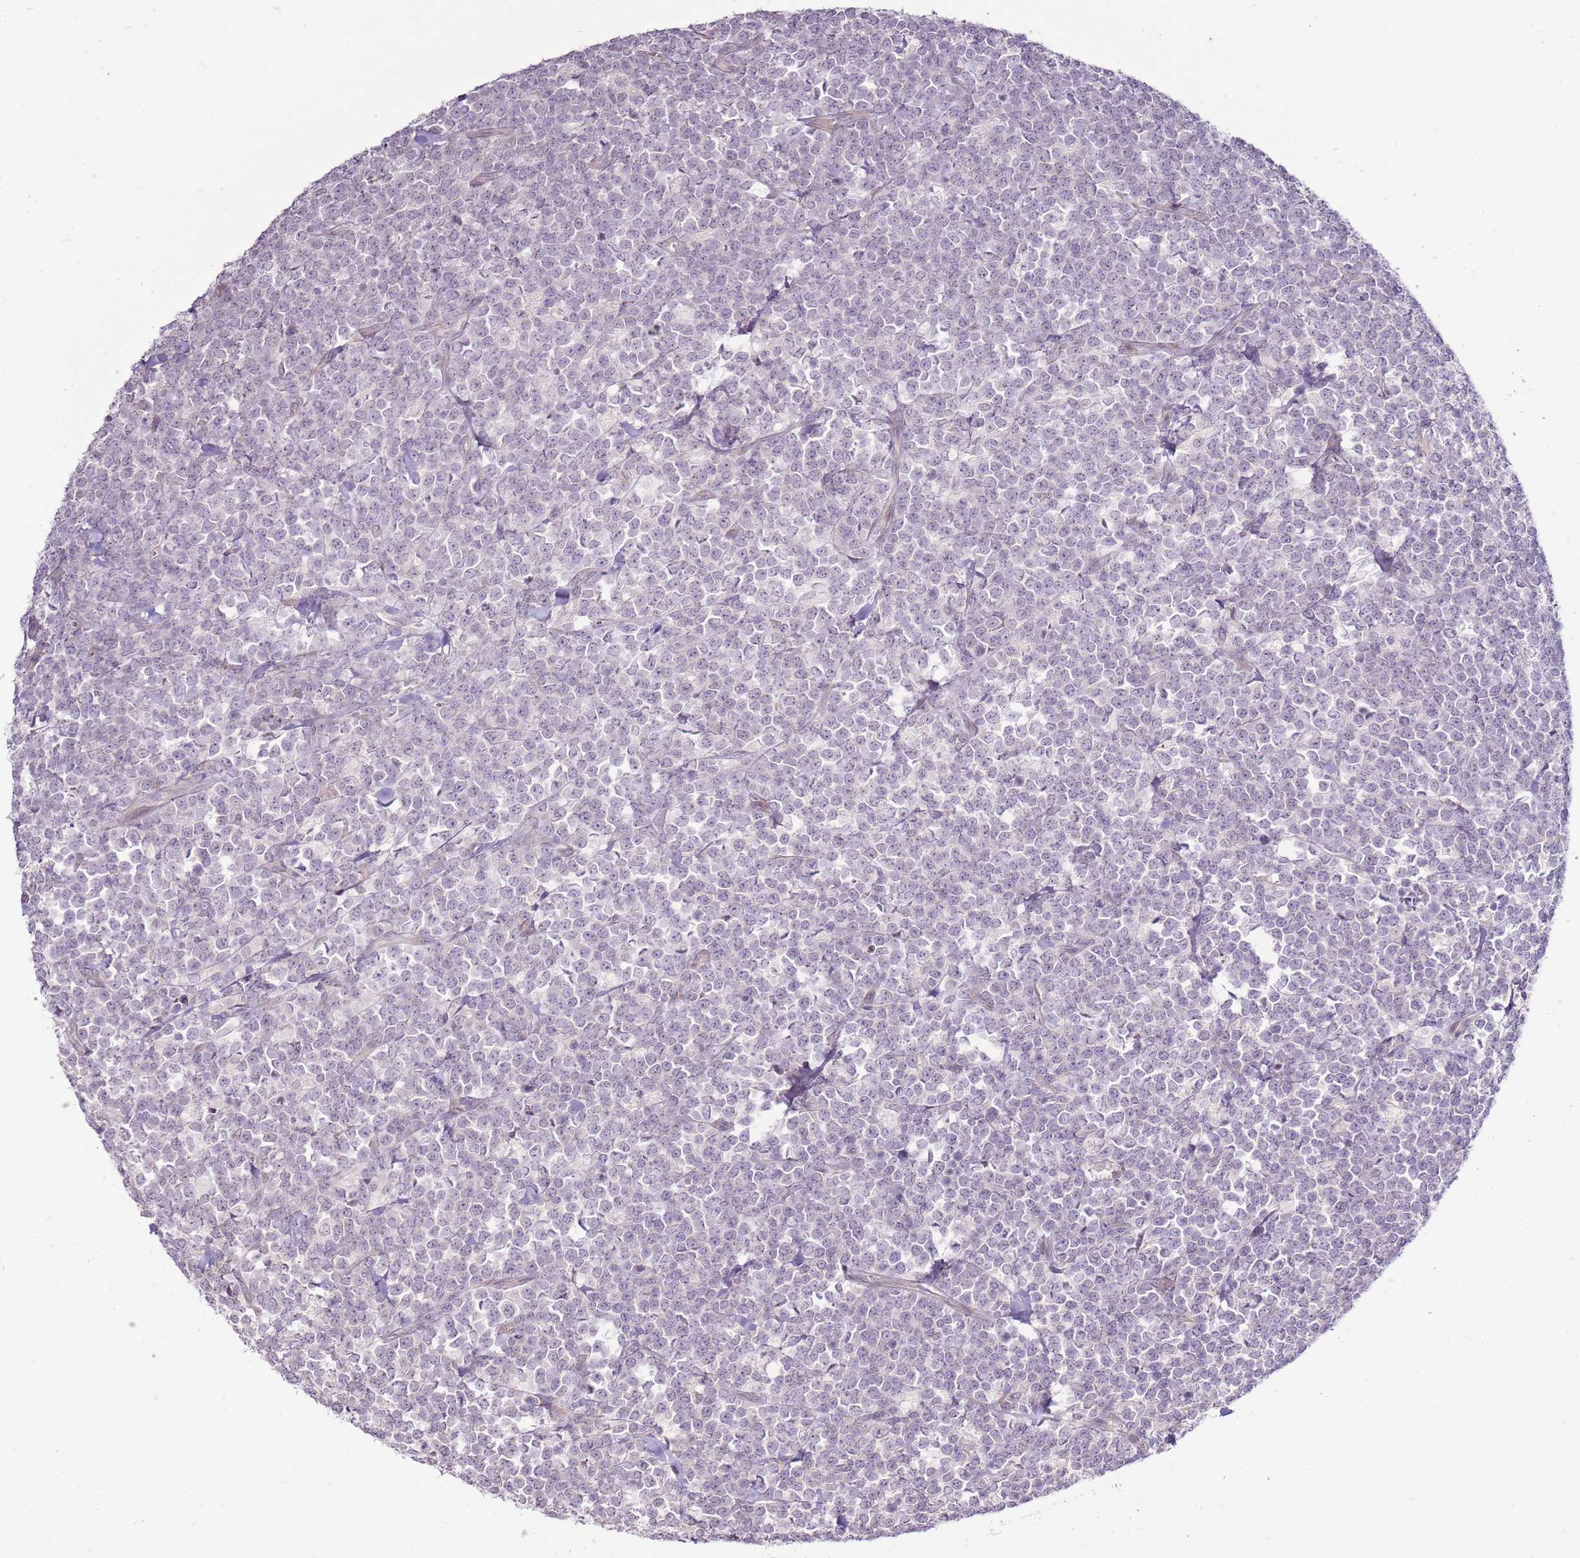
{"staining": {"intensity": "negative", "quantity": "none", "location": "none"}, "tissue": "lymphoma", "cell_type": "Tumor cells", "image_type": "cancer", "snomed": [{"axis": "morphology", "description": "Malignant lymphoma, non-Hodgkin's type, High grade"}, {"axis": "topography", "description": "Small intestine"}, {"axis": "topography", "description": "Colon"}], "caption": "An immunohistochemistry (IHC) image of lymphoma is shown. There is no staining in tumor cells of lymphoma.", "gene": "UGGT2", "patient": {"sex": "male", "age": 8}}